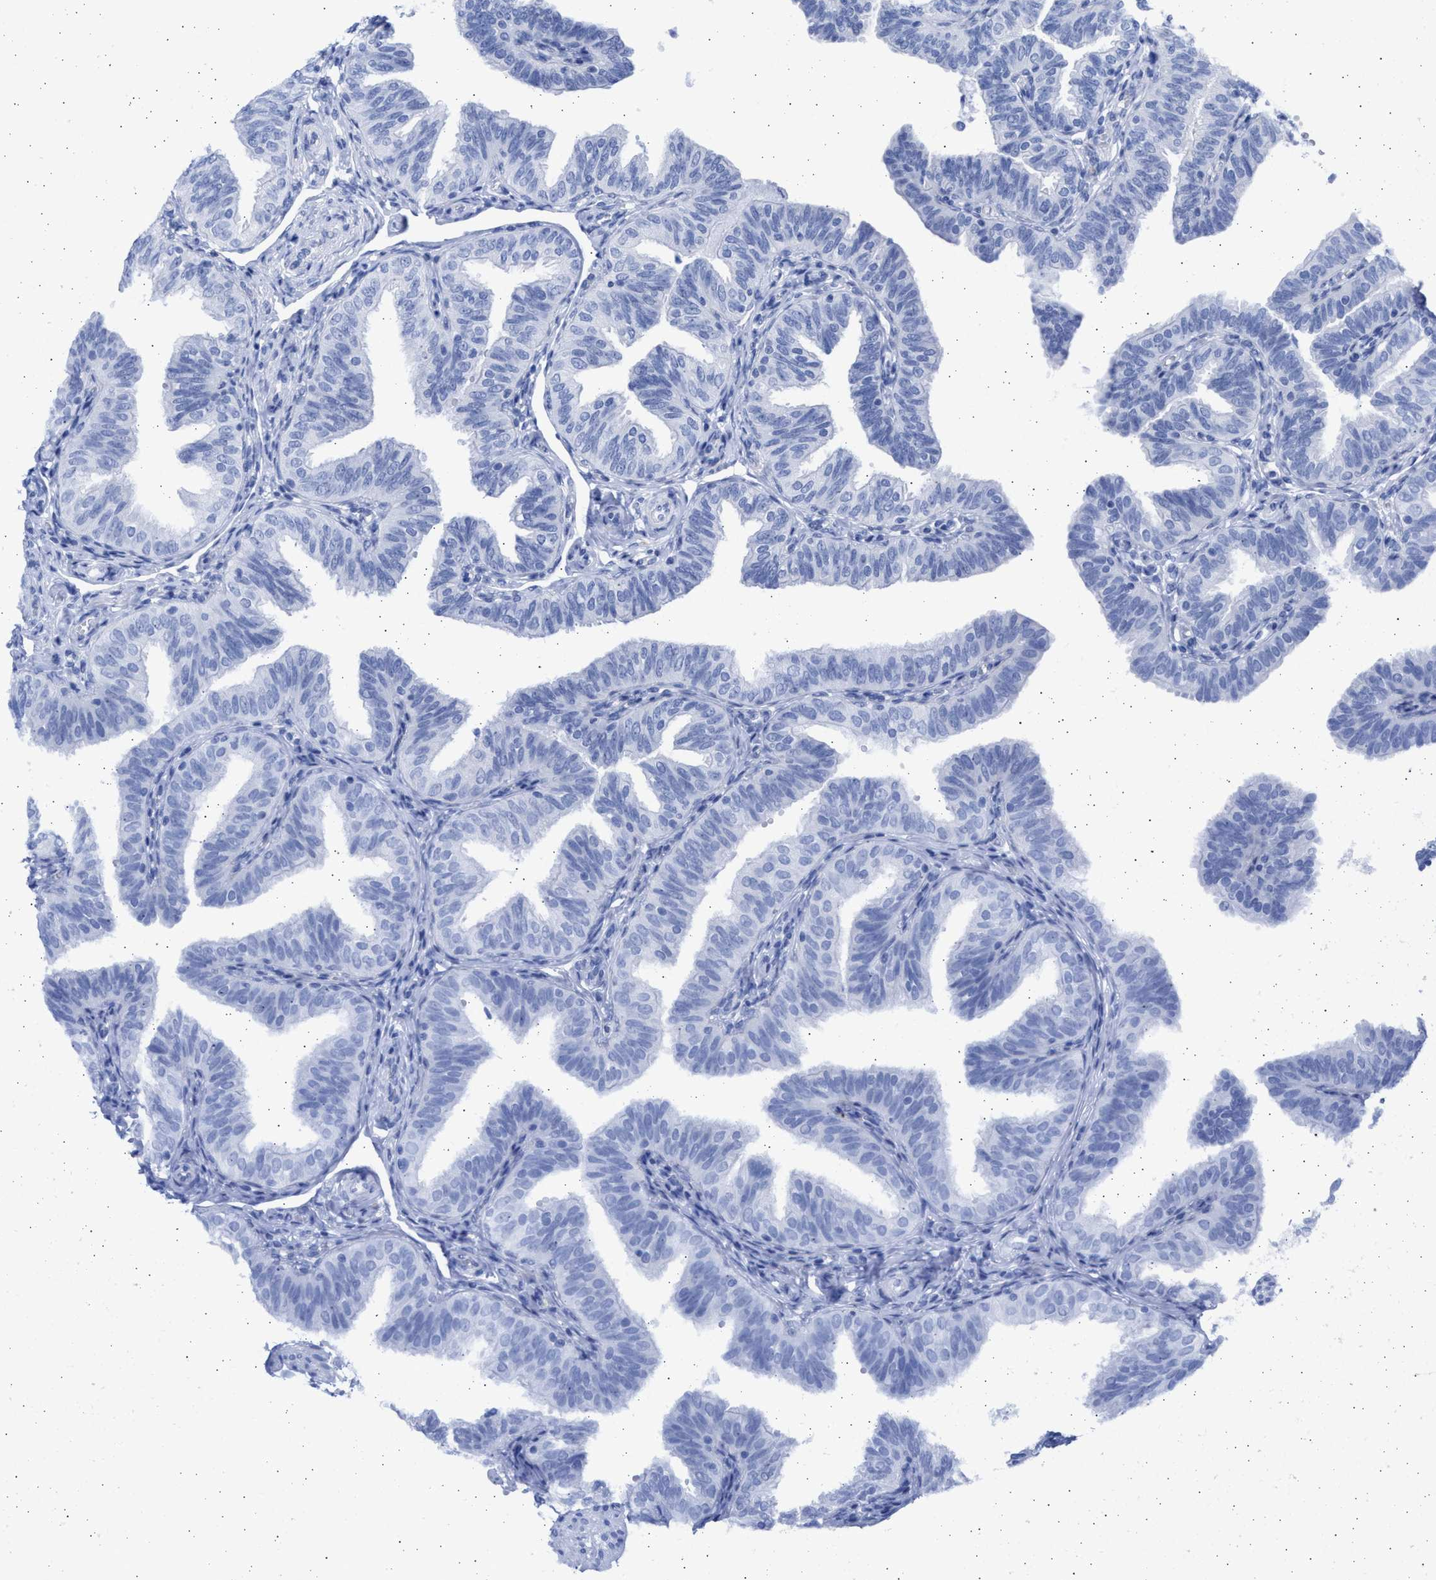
{"staining": {"intensity": "negative", "quantity": "none", "location": "none"}, "tissue": "fallopian tube", "cell_type": "Glandular cells", "image_type": "normal", "snomed": [{"axis": "morphology", "description": "Normal tissue, NOS"}, {"axis": "topography", "description": "Fallopian tube"}], "caption": "High power microscopy photomicrograph of an immunohistochemistry micrograph of benign fallopian tube, revealing no significant expression in glandular cells. (DAB (3,3'-diaminobenzidine) immunohistochemistry (IHC) visualized using brightfield microscopy, high magnification).", "gene": "ALDOC", "patient": {"sex": "female", "age": 35}}